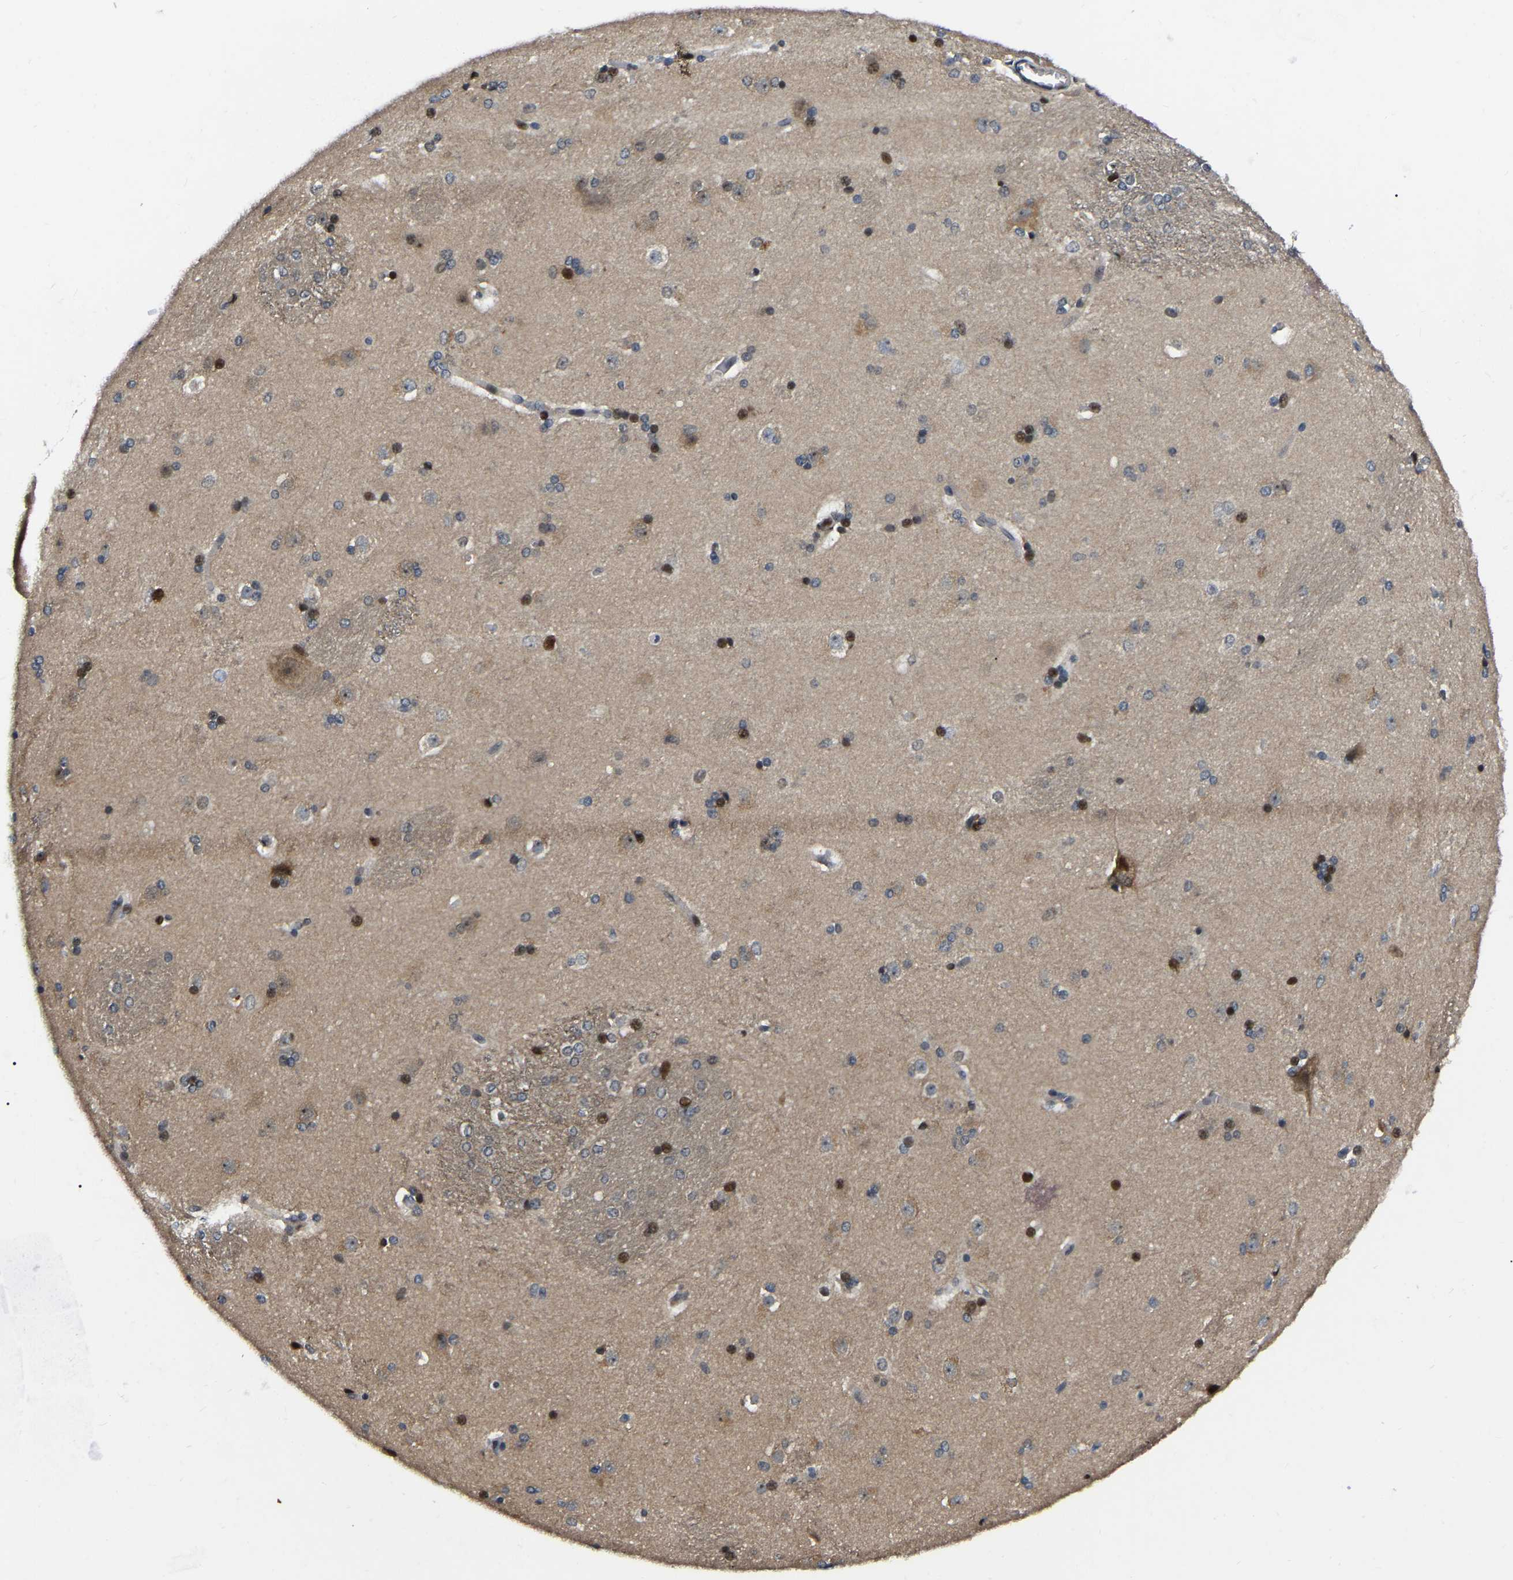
{"staining": {"intensity": "strong", "quantity": "25%-75%", "location": "nuclear"}, "tissue": "caudate", "cell_type": "Glial cells", "image_type": "normal", "snomed": [{"axis": "morphology", "description": "Normal tissue, NOS"}, {"axis": "topography", "description": "Lateral ventricle wall"}], "caption": "Benign caudate was stained to show a protein in brown. There is high levels of strong nuclear expression in about 25%-75% of glial cells. (DAB IHC, brown staining for protein, blue staining for nuclei).", "gene": "TRIM35", "patient": {"sex": "female", "age": 19}}